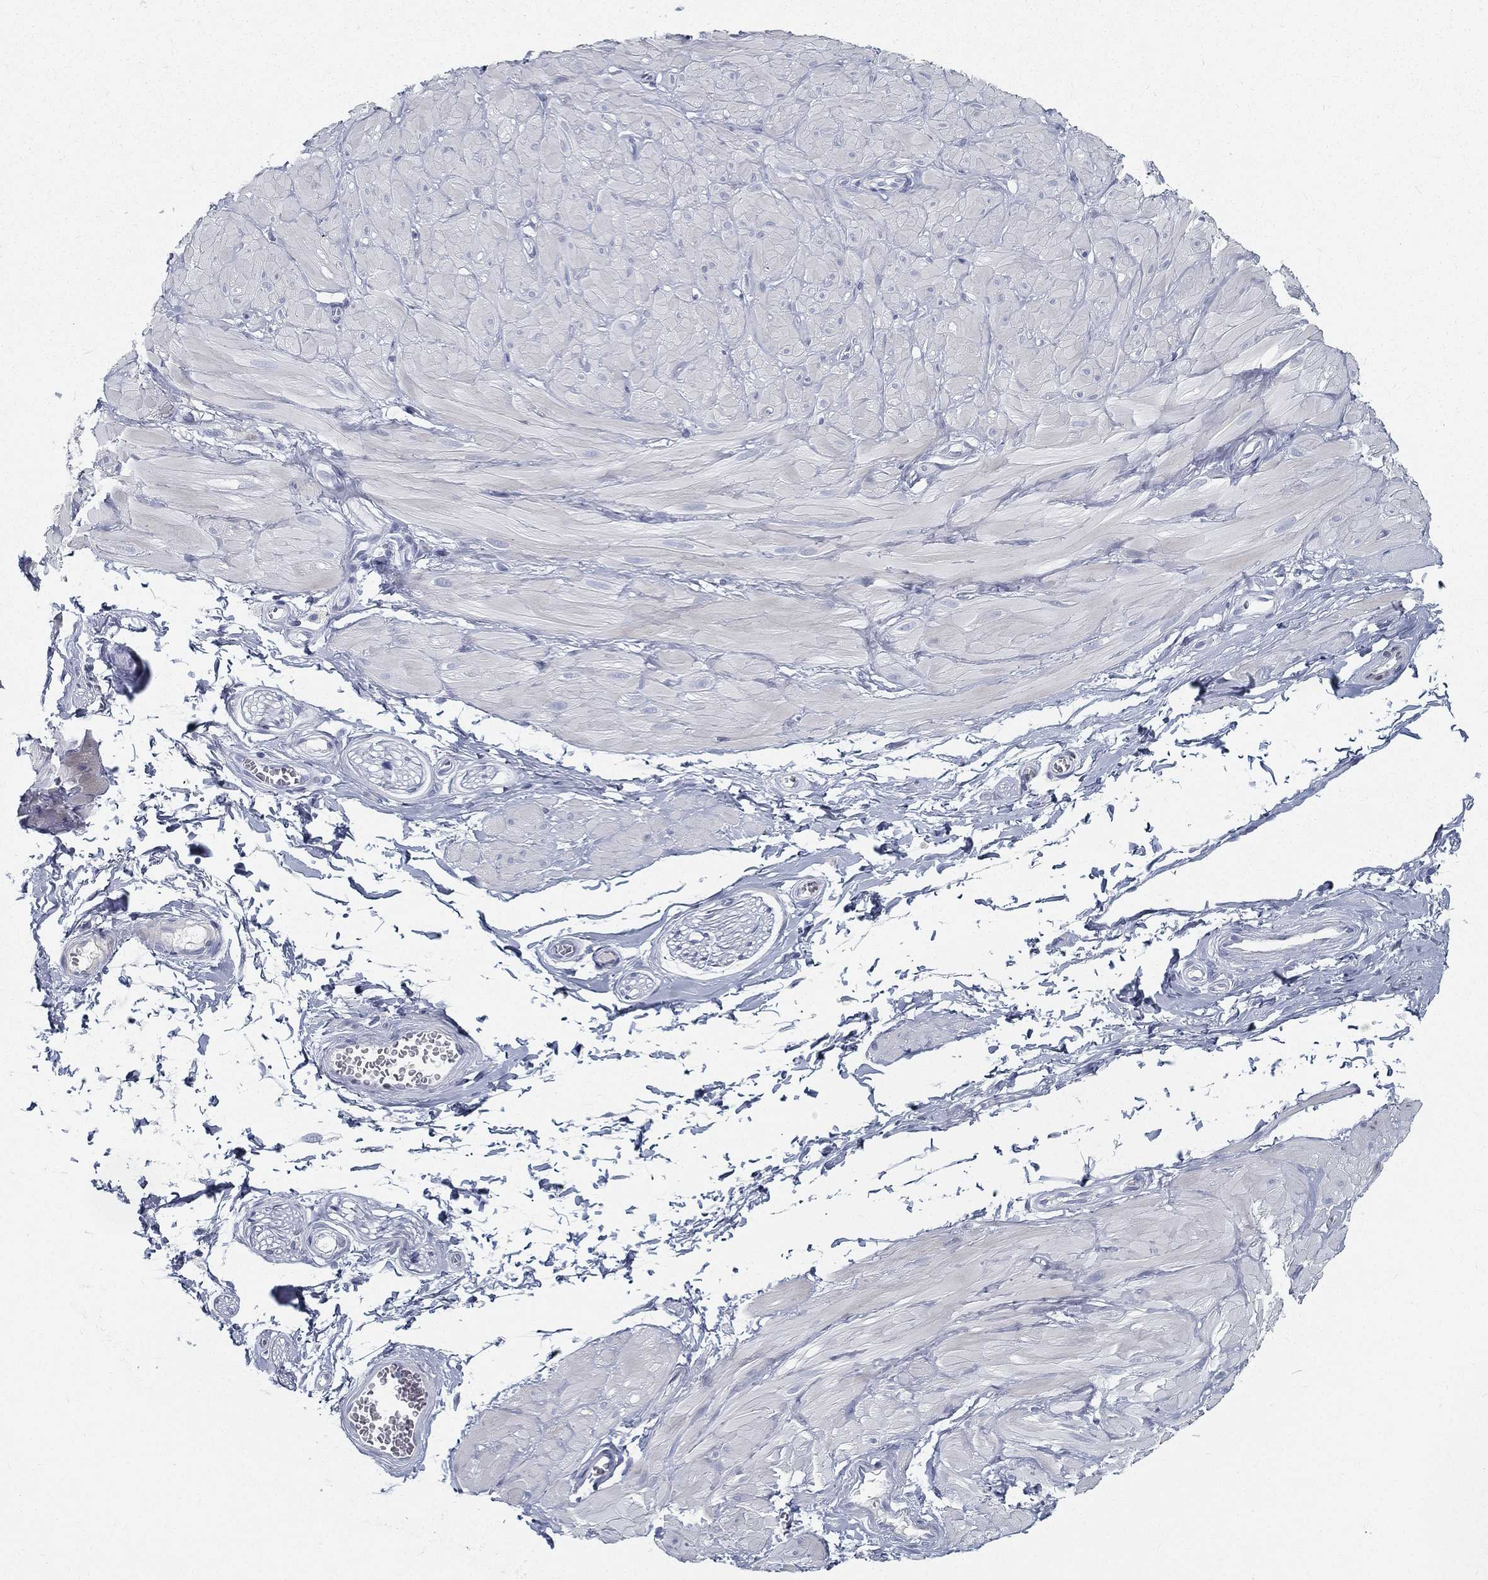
{"staining": {"intensity": "negative", "quantity": "none", "location": "none"}, "tissue": "soft tissue", "cell_type": "Fibroblasts", "image_type": "normal", "snomed": [{"axis": "morphology", "description": "Normal tissue, NOS"}, {"axis": "topography", "description": "Smooth muscle"}, {"axis": "topography", "description": "Peripheral nerve tissue"}], "caption": "Human soft tissue stained for a protein using IHC shows no staining in fibroblasts.", "gene": "SPPL2C", "patient": {"sex": "male", "age": 22}}